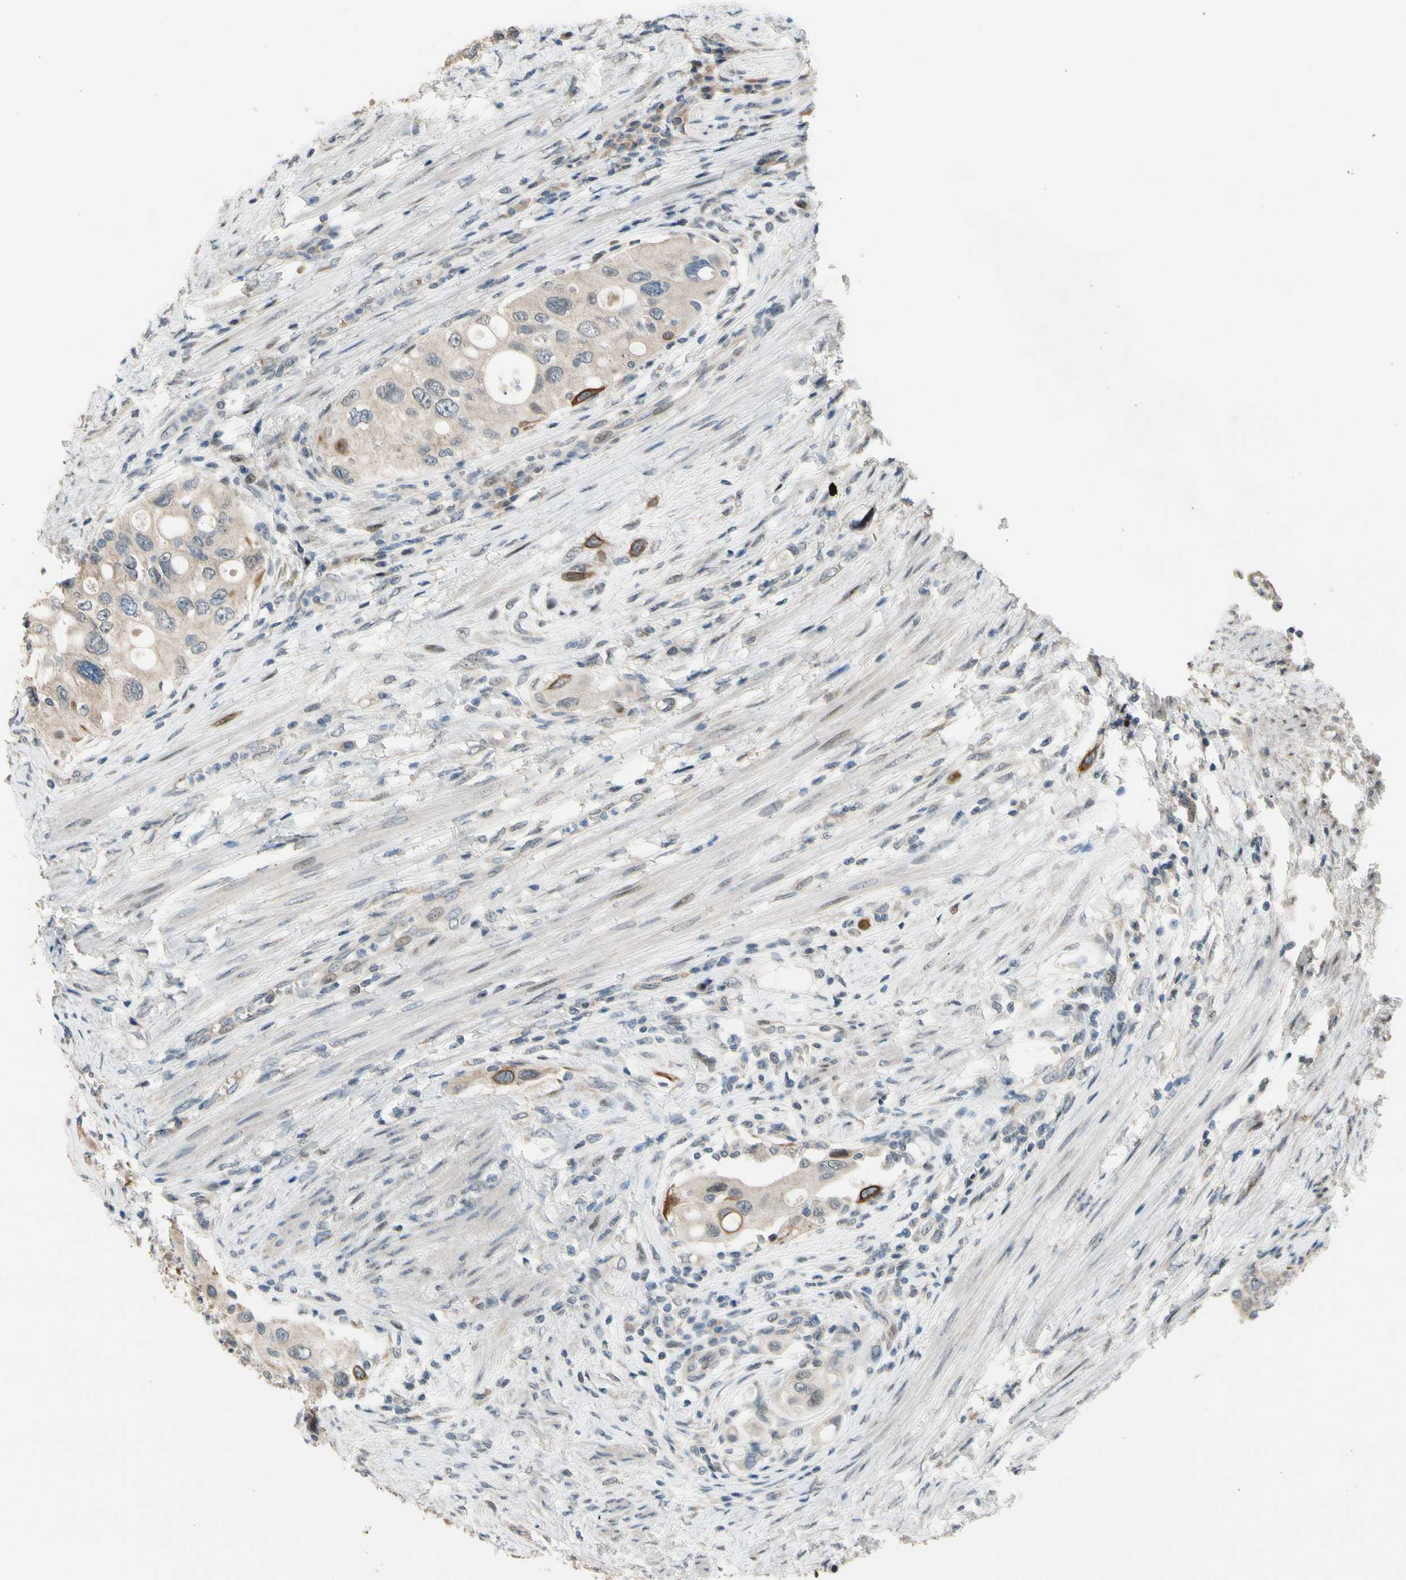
{"staining": {"intensity": "moderate", "quantity": "<25%", "location": "cytoplasmic/membranous"}, "tissue": "urothelial cancer", "cell_type": "Tumor cells", "image_type": "cancer", "snomed": [{"axis": "morphology", "description": "Urothelial carcinoma, High grade"}, {"axis": "topography", "description": "Urinary bladder"}], "caption": "Tumor cells display low levels of moderate cytoplasmic/membranous positivity in approximately <25% of cells in high-grade urothelial carcinoma.", "gene": "ZNF184", "patient": {"sex": "female", "age": 56}}